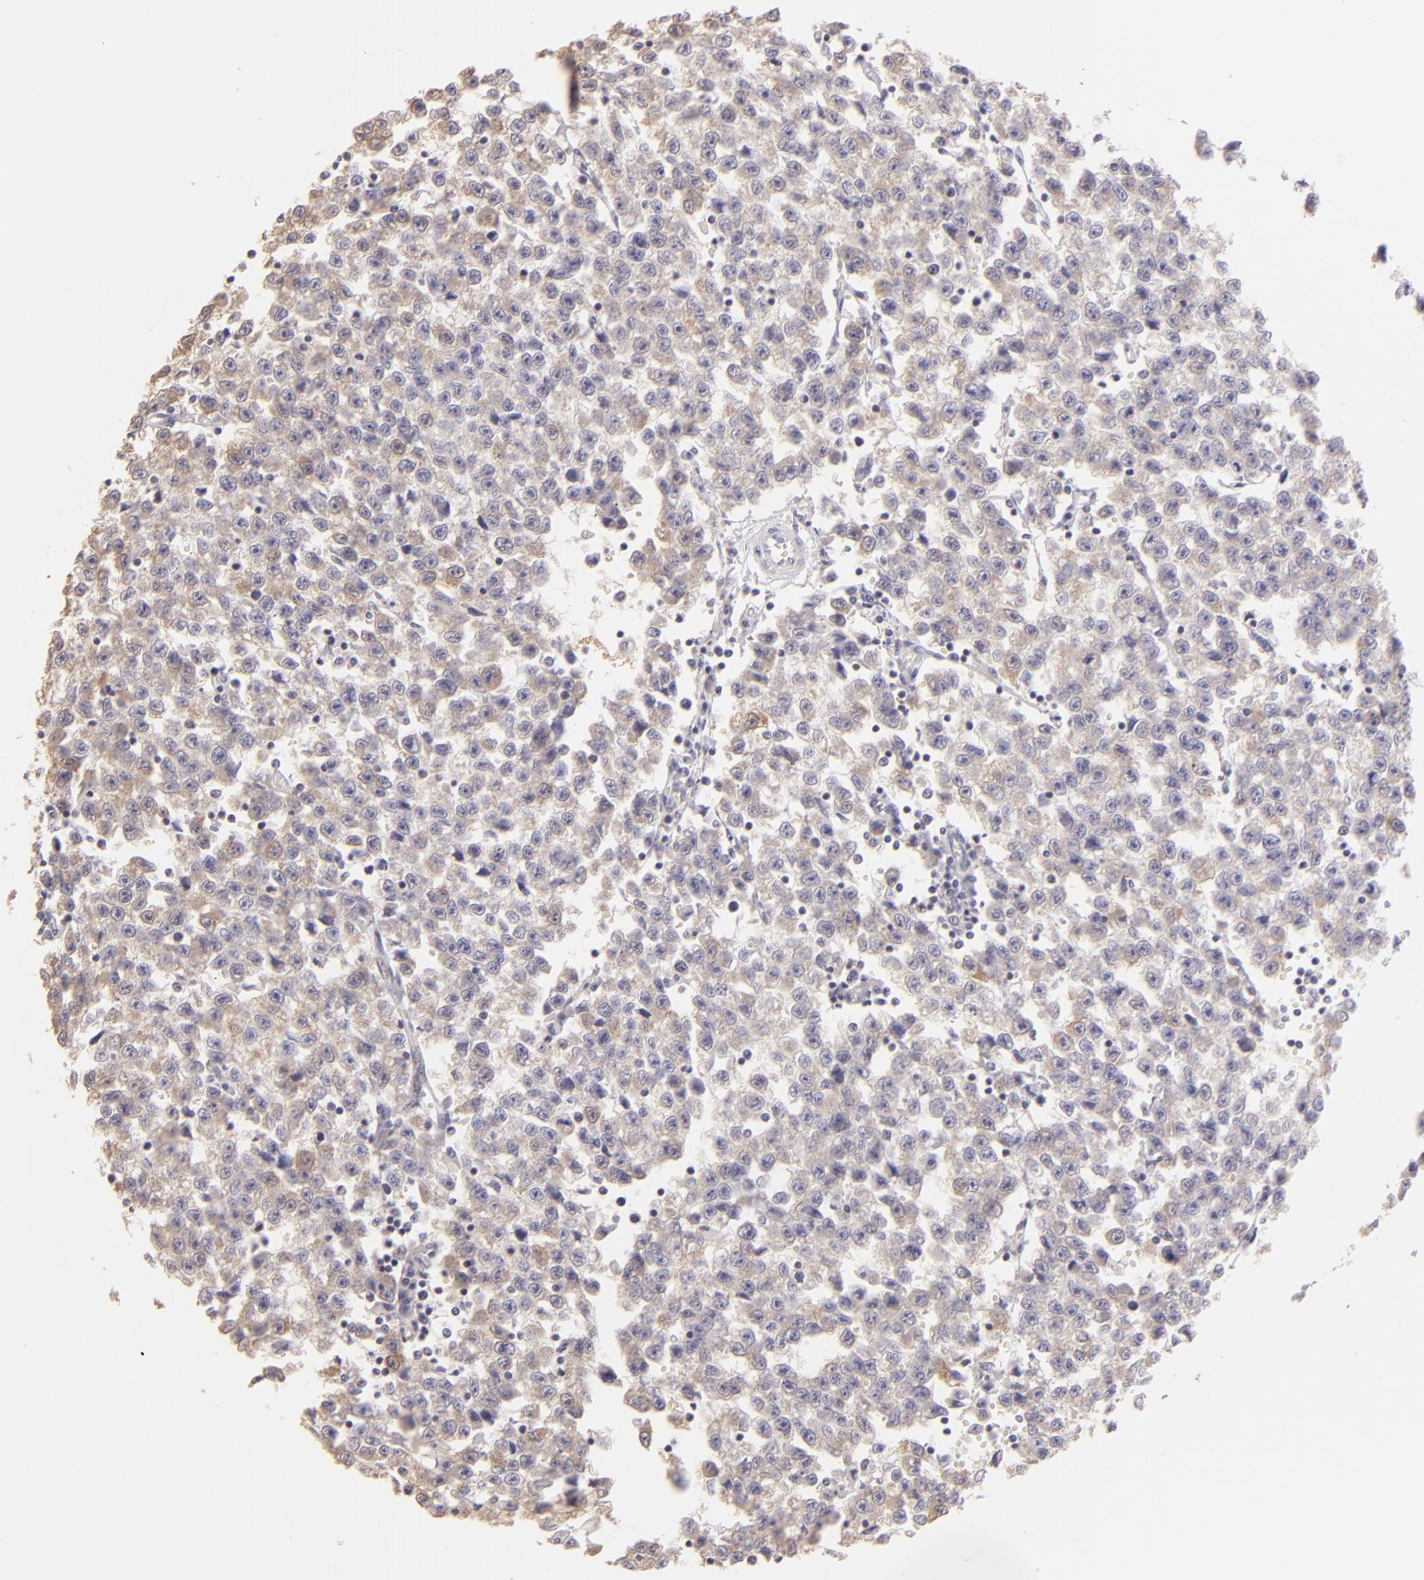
{"staining": {"intensity": "weak", "quantity": "25%-75%", "location": "cytoplasmic/membranous,nuclear"}, "tissue": "testis cancer", "cell_type": "Tumor cells", "image_type": "cancer", "snomed": [{"axis": "morphology", "description": "Seminoma, NOS"}, {"axis": "topography", "description": "Testis"}], "caption": "Seminoma (testis) was stained to show a protein in brown. There is low levels of weak cytoplasmic/membranous and nuclear staining in approximately 25%-75% of tumor cells.", "gene": "MAGEA1", "patient": {"sex": "male", "age": 35}}